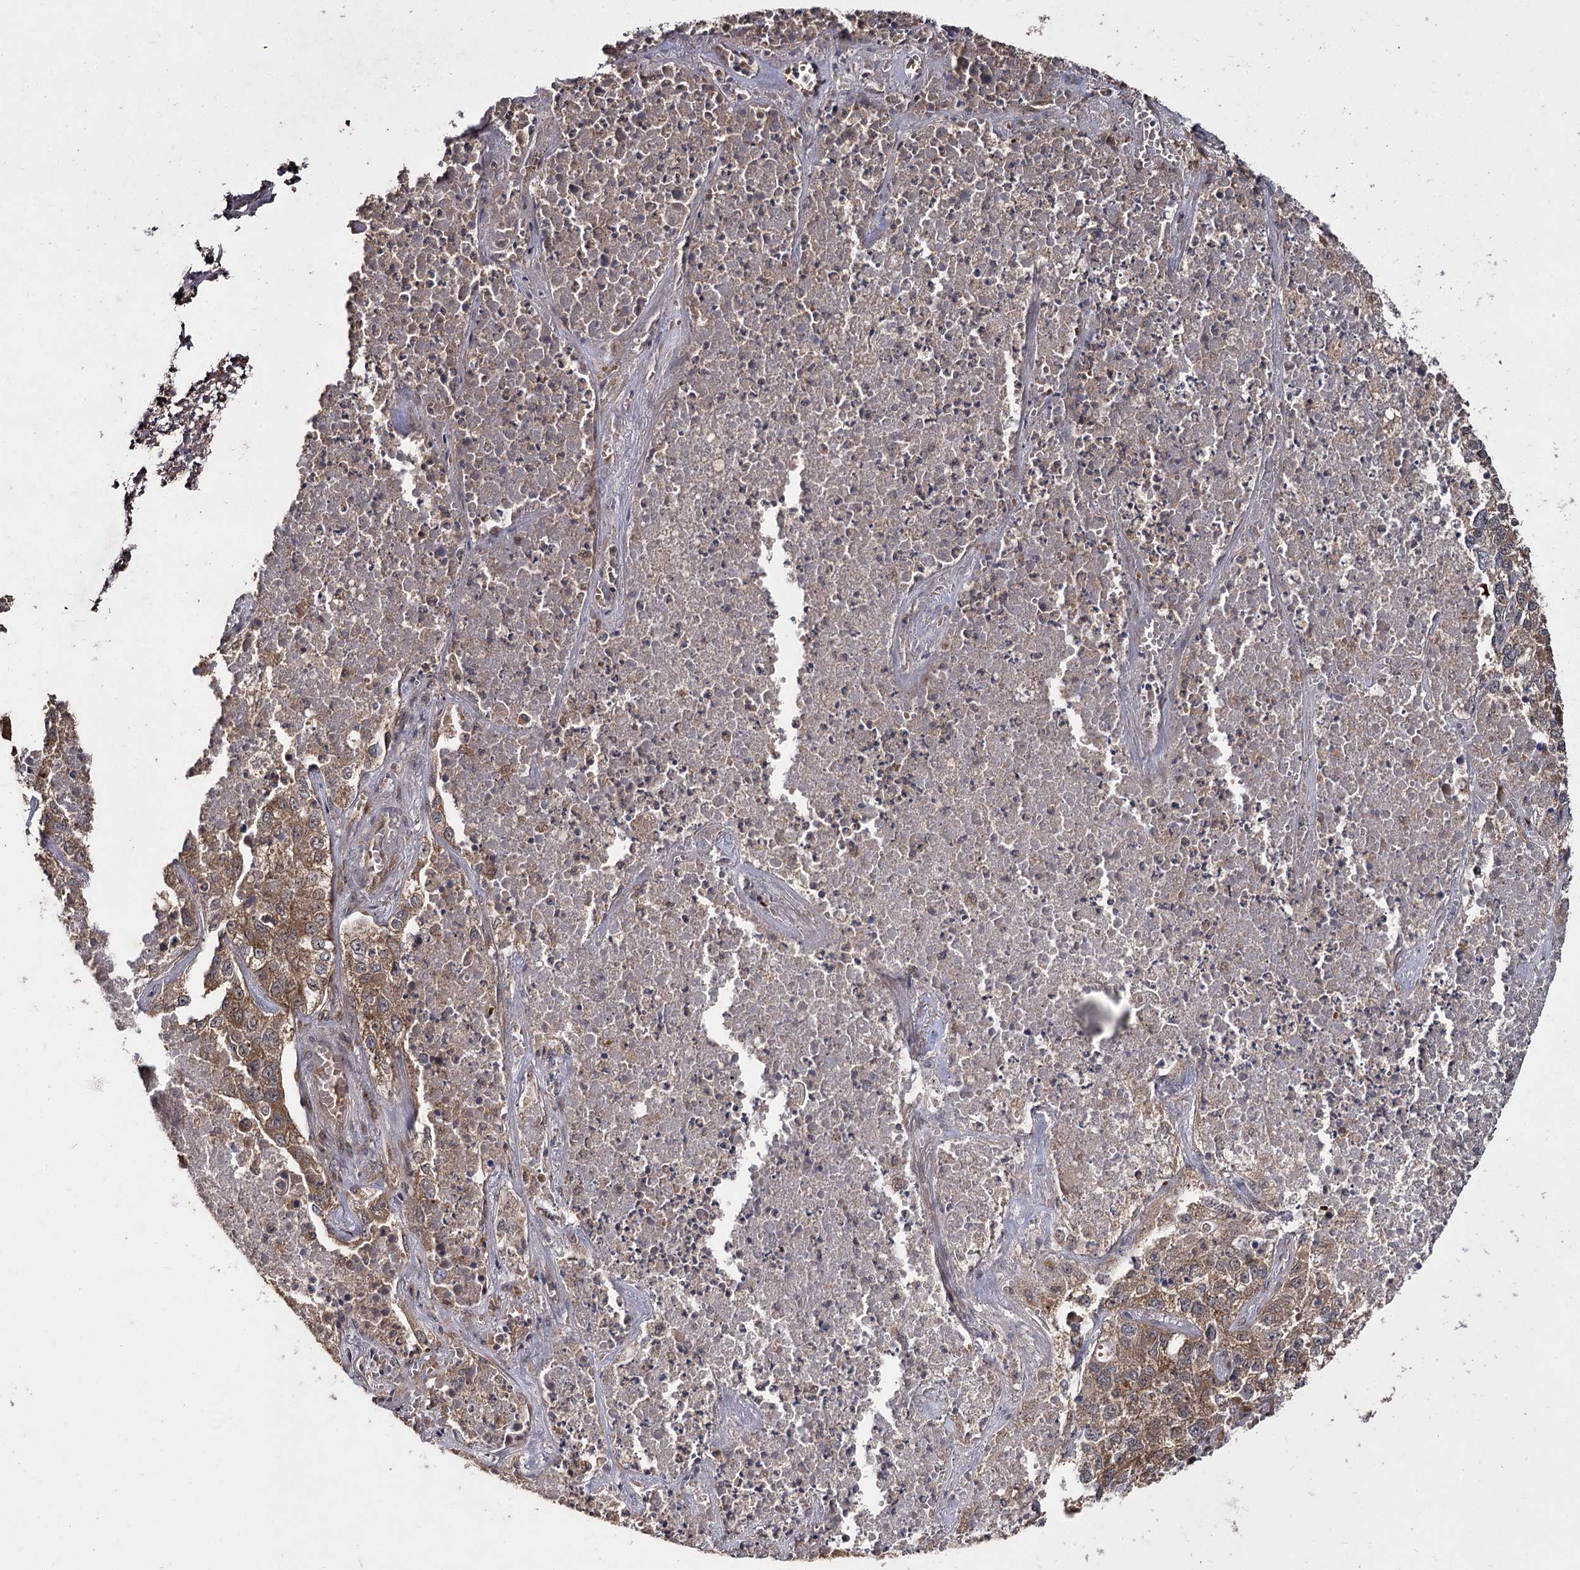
{"staining": {"intensity": "moderate", "quantity": ">75%", "location": "cytoplasmic/membranous,nuclear"}, "tissue": "lung cancer", "cell_type": "Tumor cells", "image_type": "cancer", "snomed": [{"axis": "morphology", "description": "Adenocarcinoma, NOS"}, {"axis": "topography", "description": "Lung"}], "caption": "Moderate cytoplasmic/membranous and nuclear protein staining is seen in approximately >75% of tumor cells in lung cancer. Immunohistochemistry (ihc) stains the protein of interest in brown and the nuclei are stained blue.", "gene": "MKNK2", "patient": {"sex": "male", "age": 49}}